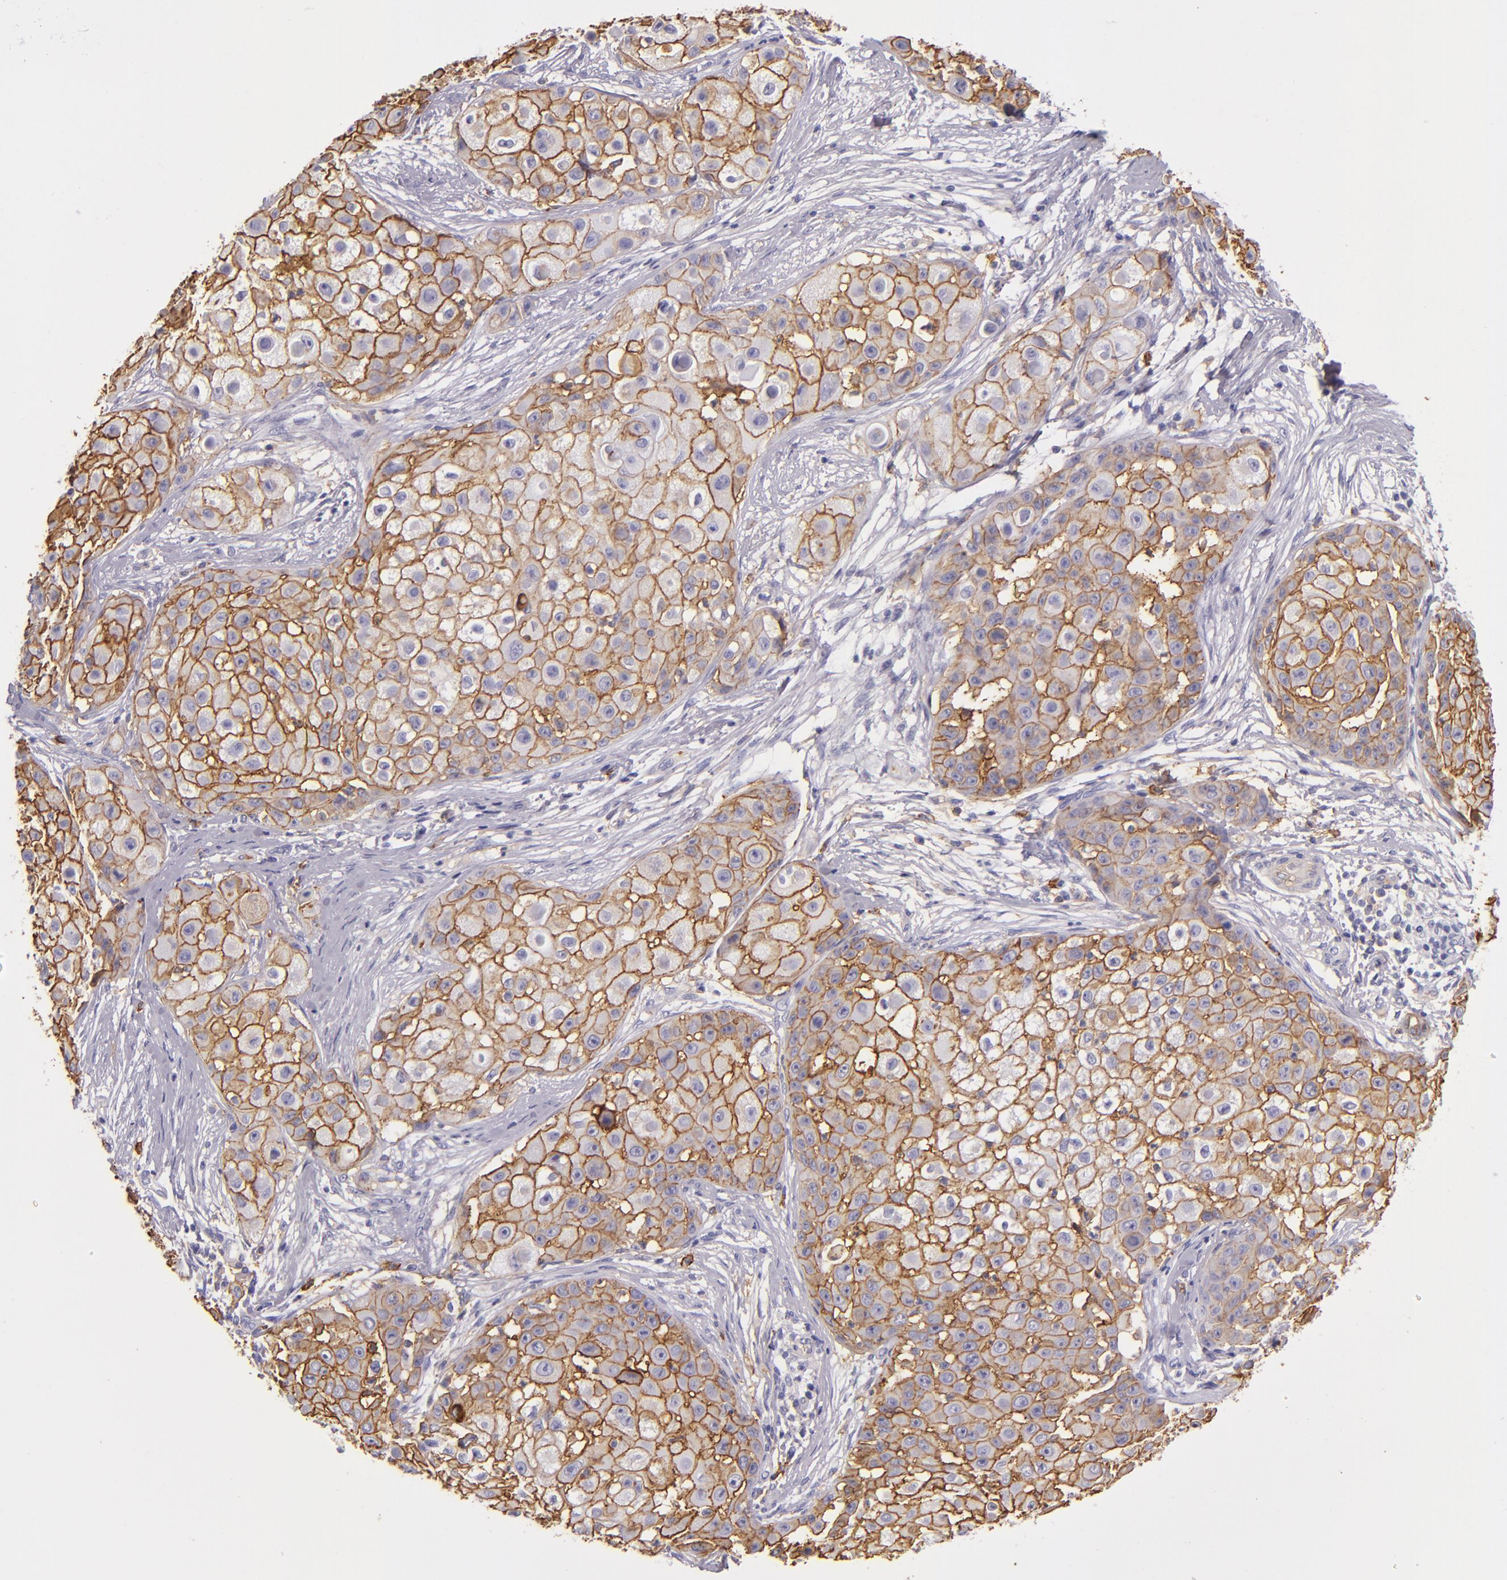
{"staining": {"intensity": "strong", "quantity": ">75%", "location": "cytoplasmic/membranous"}, "tissue": "skin cancer", "cell_type": "Tumor cells", "image_type": "cancer", "snomed": [{"axis": "morphology", "description": "Squamous cell carcinoma, NOS"}, {"axis": "topography", "description": "Skin"}], "caption": "Immunohistochemistry (IHC) image of human squamous cell carcinoma (skin) stained for a protein (brown), which exhibits high levels of strong cytoplasmic/membranous expression in approximately >75% of tumor cells.", "gene": "CD9", "patient": {"sex": "female", "age": 57}}